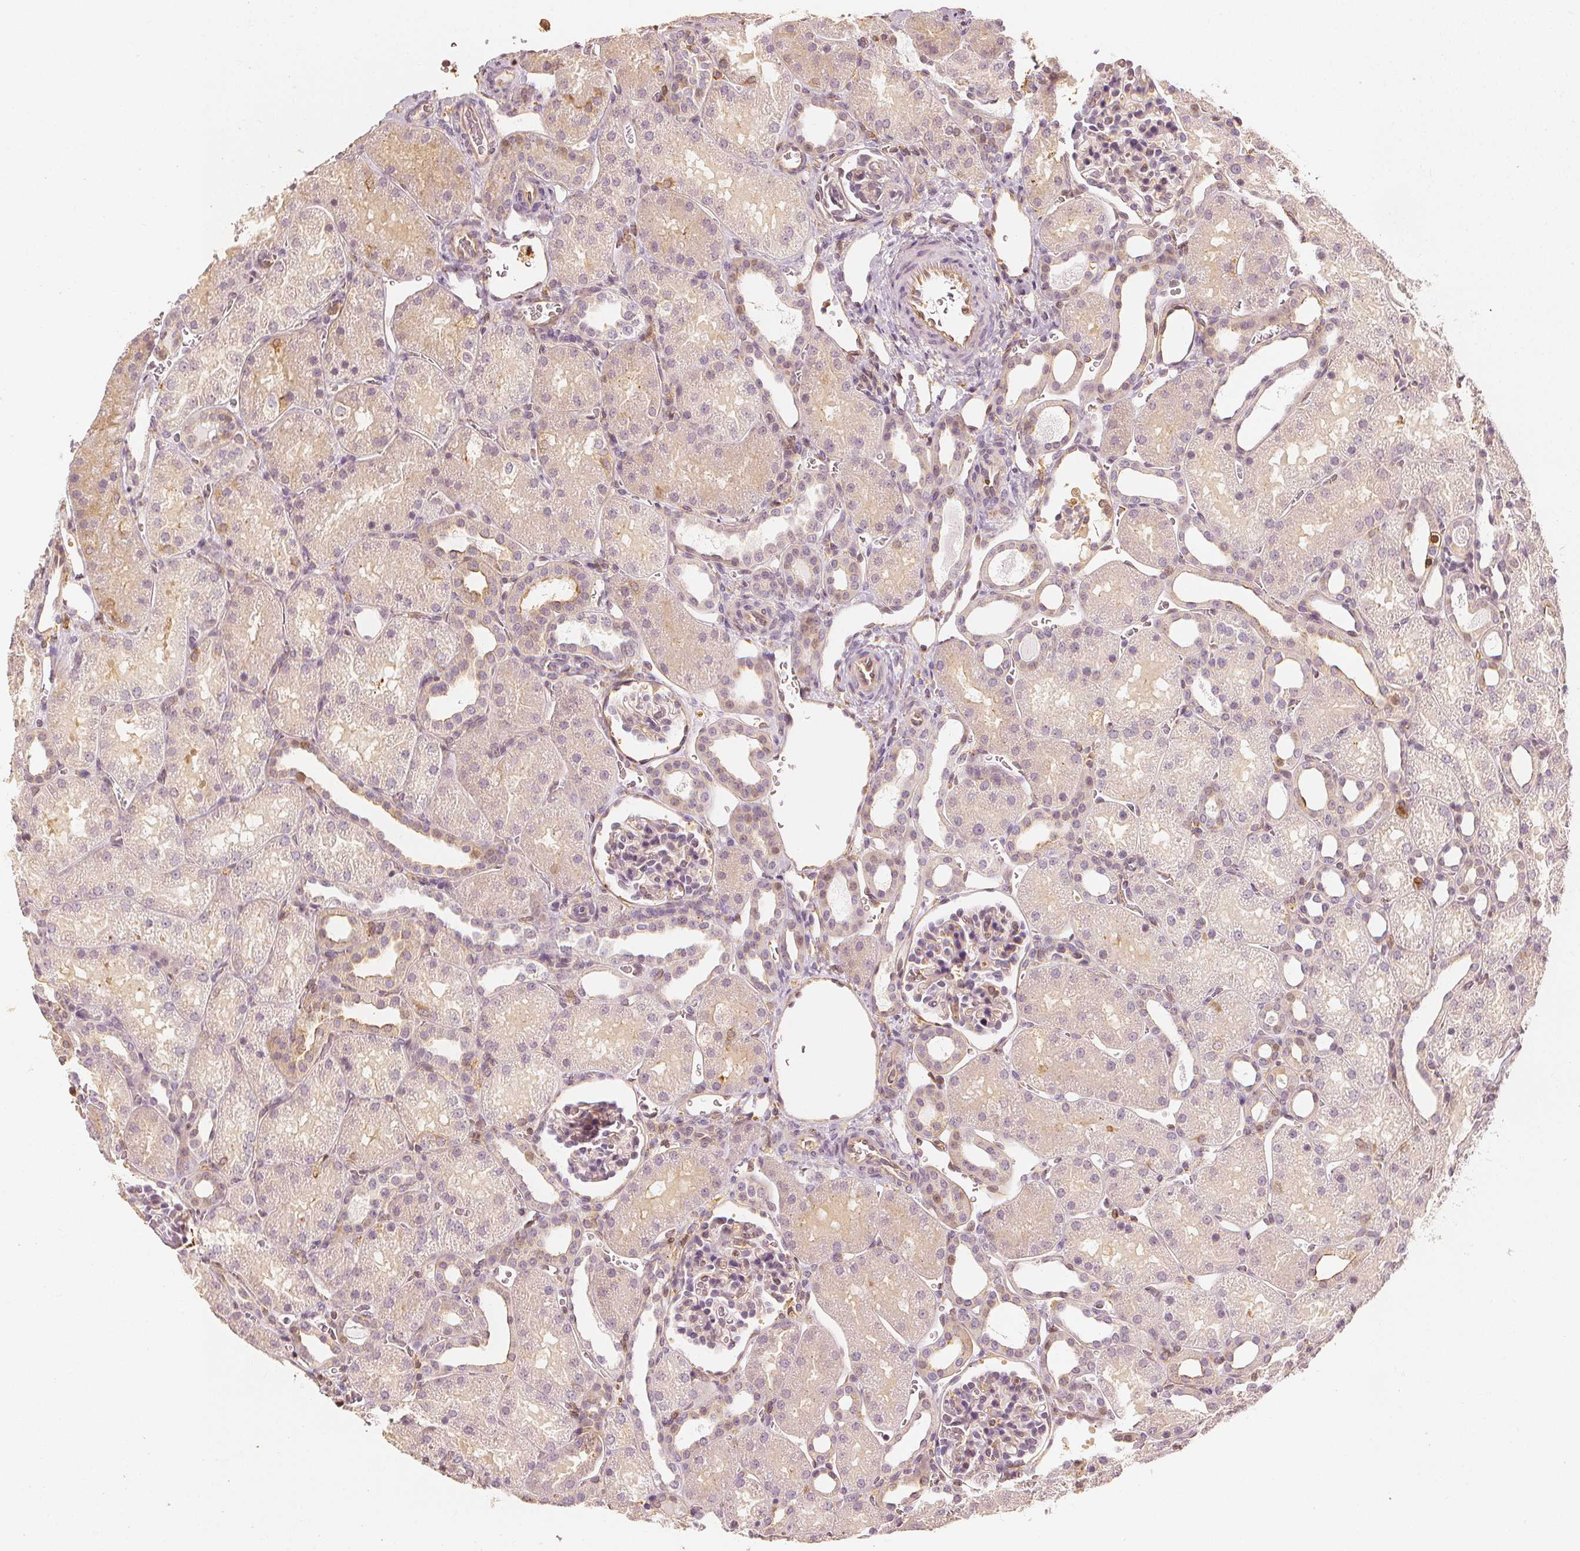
{"staining": {"intensity": "negative", "quantity": "none", "location": "none"}, "tissue": "kidney", "cell_type": "Cells in glomeruli", "image_type": "normal", "snomed": [{"axis": "morphology", "description": "Normal tissue, NOS"}, {"axis": "topography", "description": "Kidney"}], "caption": "Kidney stained for a protein using IHC shows no staining cells in glomeruli.", "gene": "ARHGAP26", "patient": {"sex": "male", "age": 2}}